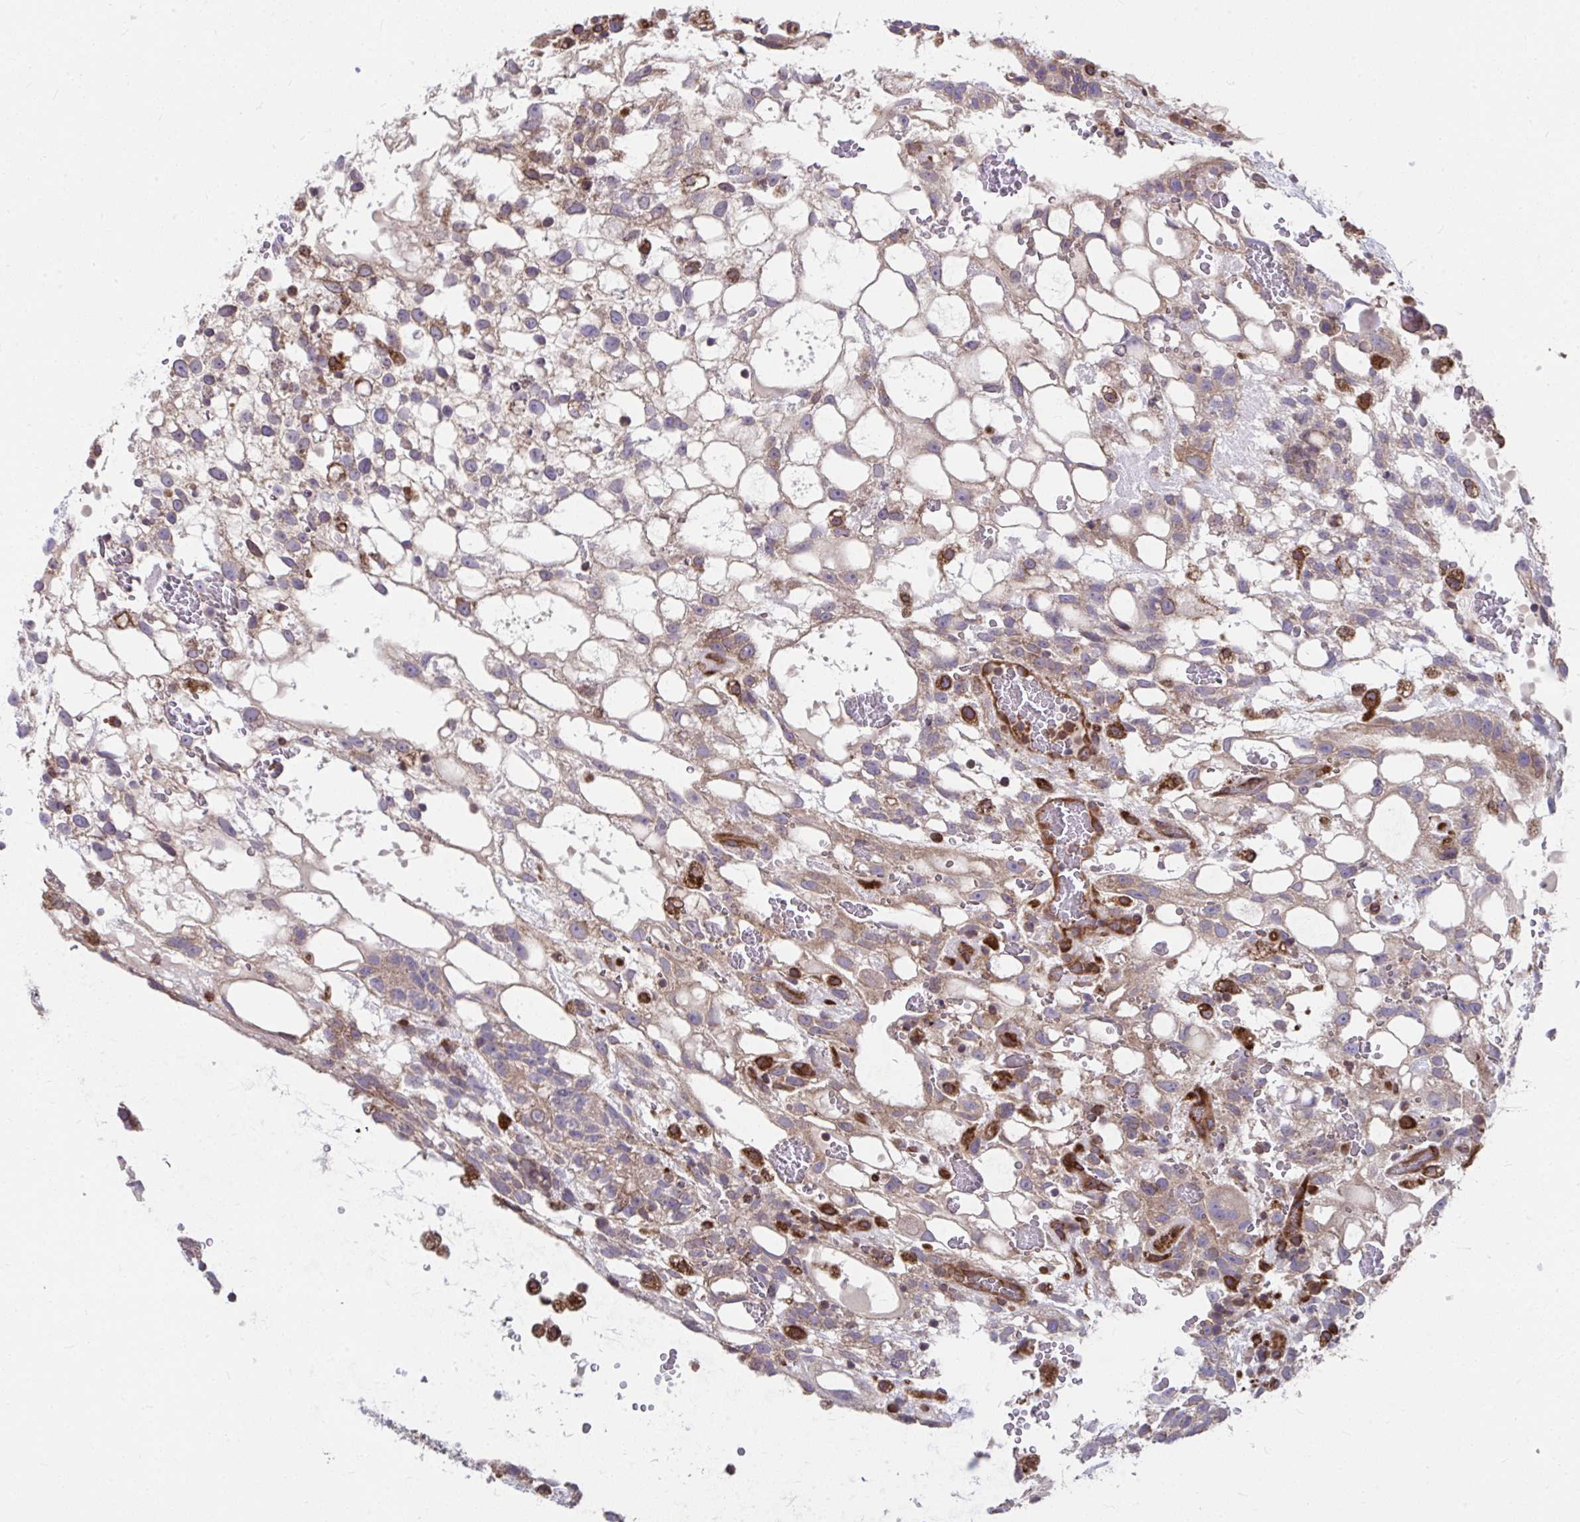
{"staining": {"intensity": "weak", "quantity": "25%-75%", "location": "cytoplasmic/membranous"}, "tissue": "testis cancer", "cell_type": "Tumor cells", "image_type": "cancer", "snomed": [{"axis": "morphology", "description": "Normal tissue, NOS"}, {"axis": "morphology", "description": "Carcinoma, Embryonal, NOS"}, {"axis": "topography", "description": "Testis"}], "caption": "Embryonal carcinoma (testis) stained with a brown dye exhibits weak cytoplasmic/membranous positive staining in approximately 25%-75% of tumor cells.", "gene": "STIM2", "patient": {"sex": "male", "age": 32}}